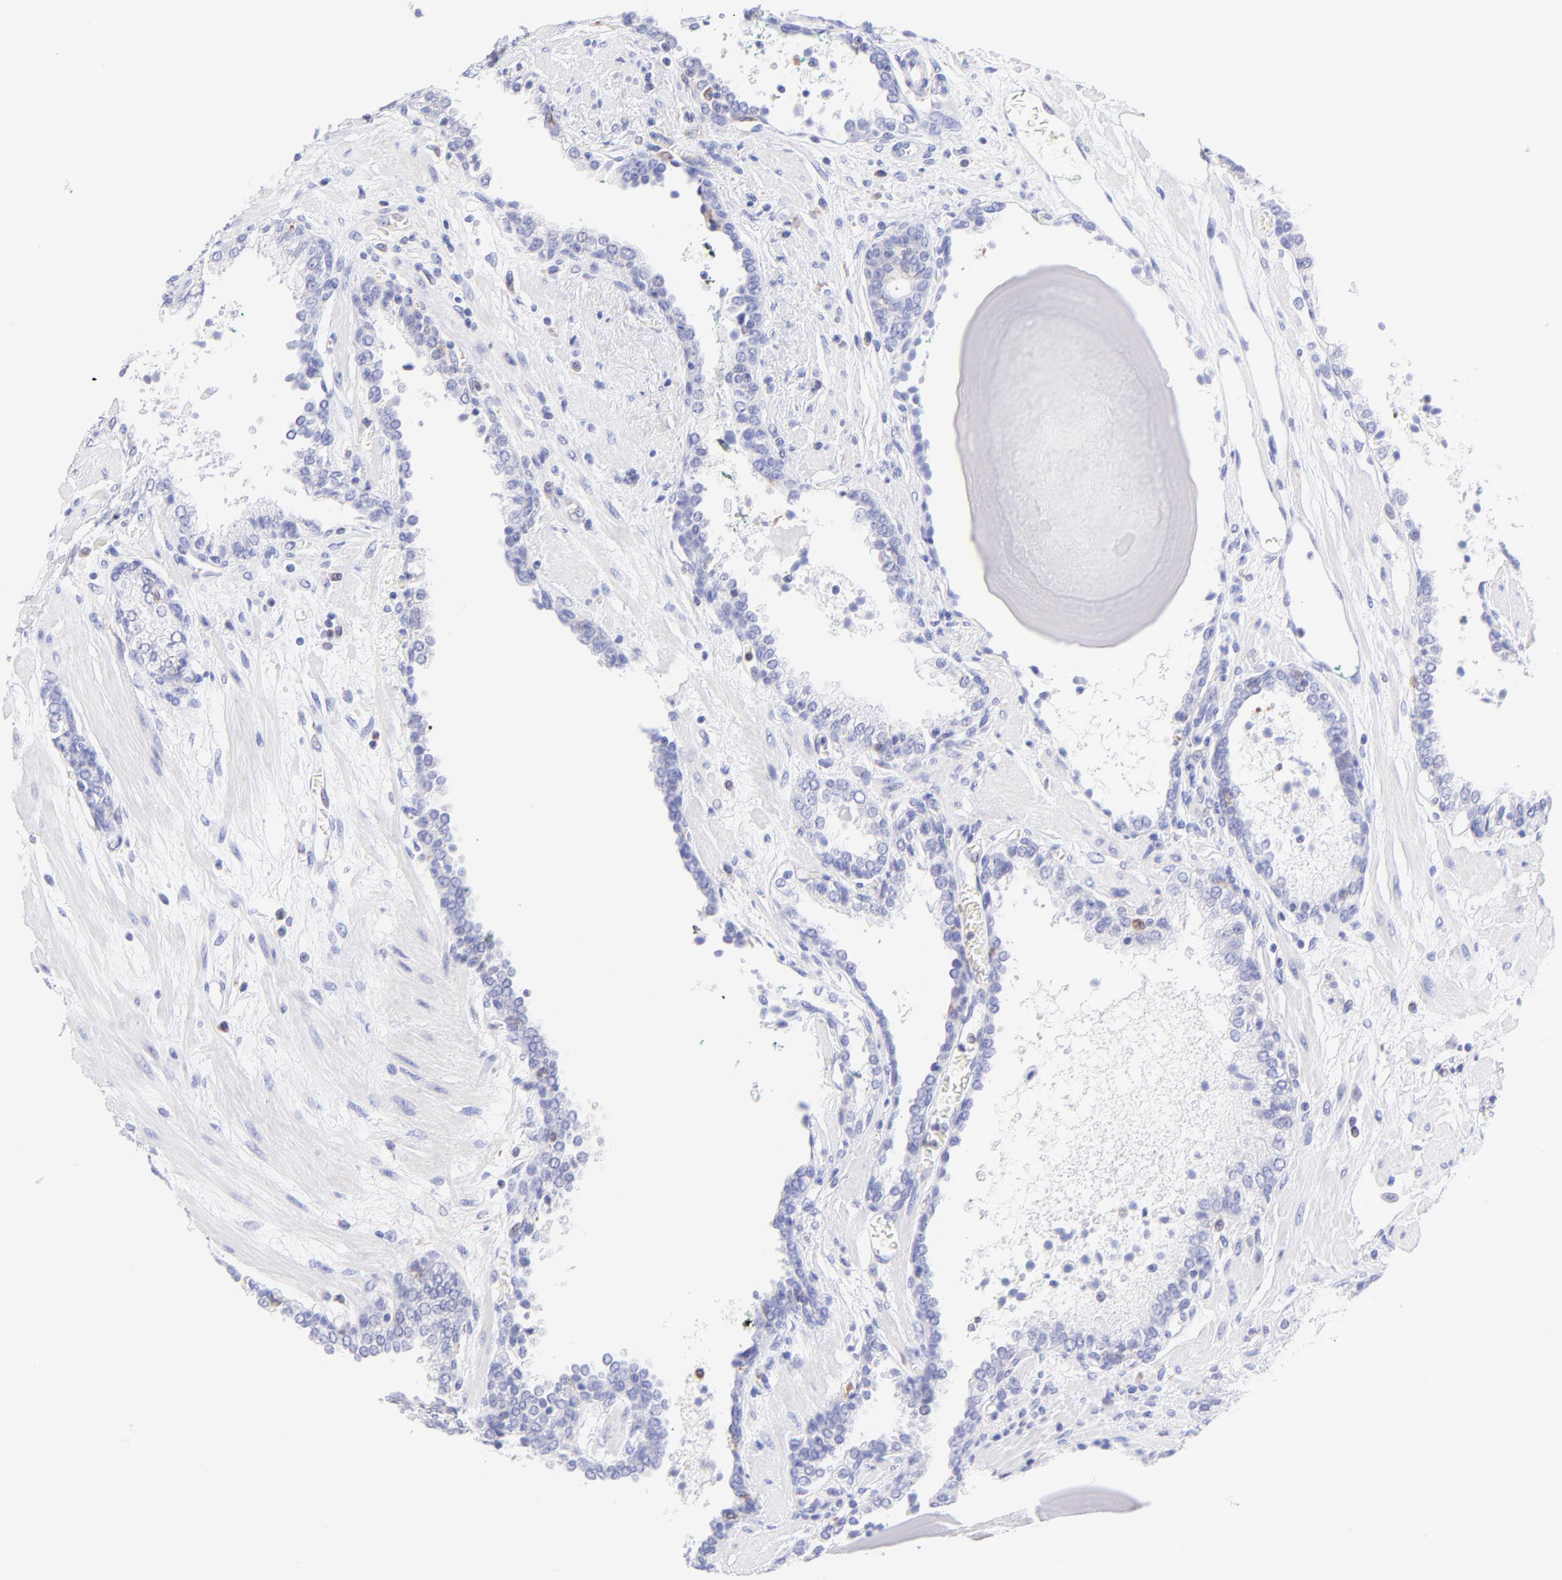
{"staining": {"intensity": "negative", "quantity": "none", "location": "none"}, "tissue": "prostate cancer", "cell_type": "Tumor cells", "image_type": "cancer", "snomed": [{"axis": "morphology", "description": "Adenocarcinoma, Medium grade"}, {"axis": "topography", "description": "Prostate"}], "caption": "High power microscopy micrograph of an immunohistochemistry (IHC) photomicrograph of medium-grade adenocarcinoma (prostate), revealing no significant expression in tumor cells. (Brightfield microscopy of DAB immunohistochemistry at high magnification).", "gene": "IRAG2", "patient": {"sex": "male", "age": 70}}